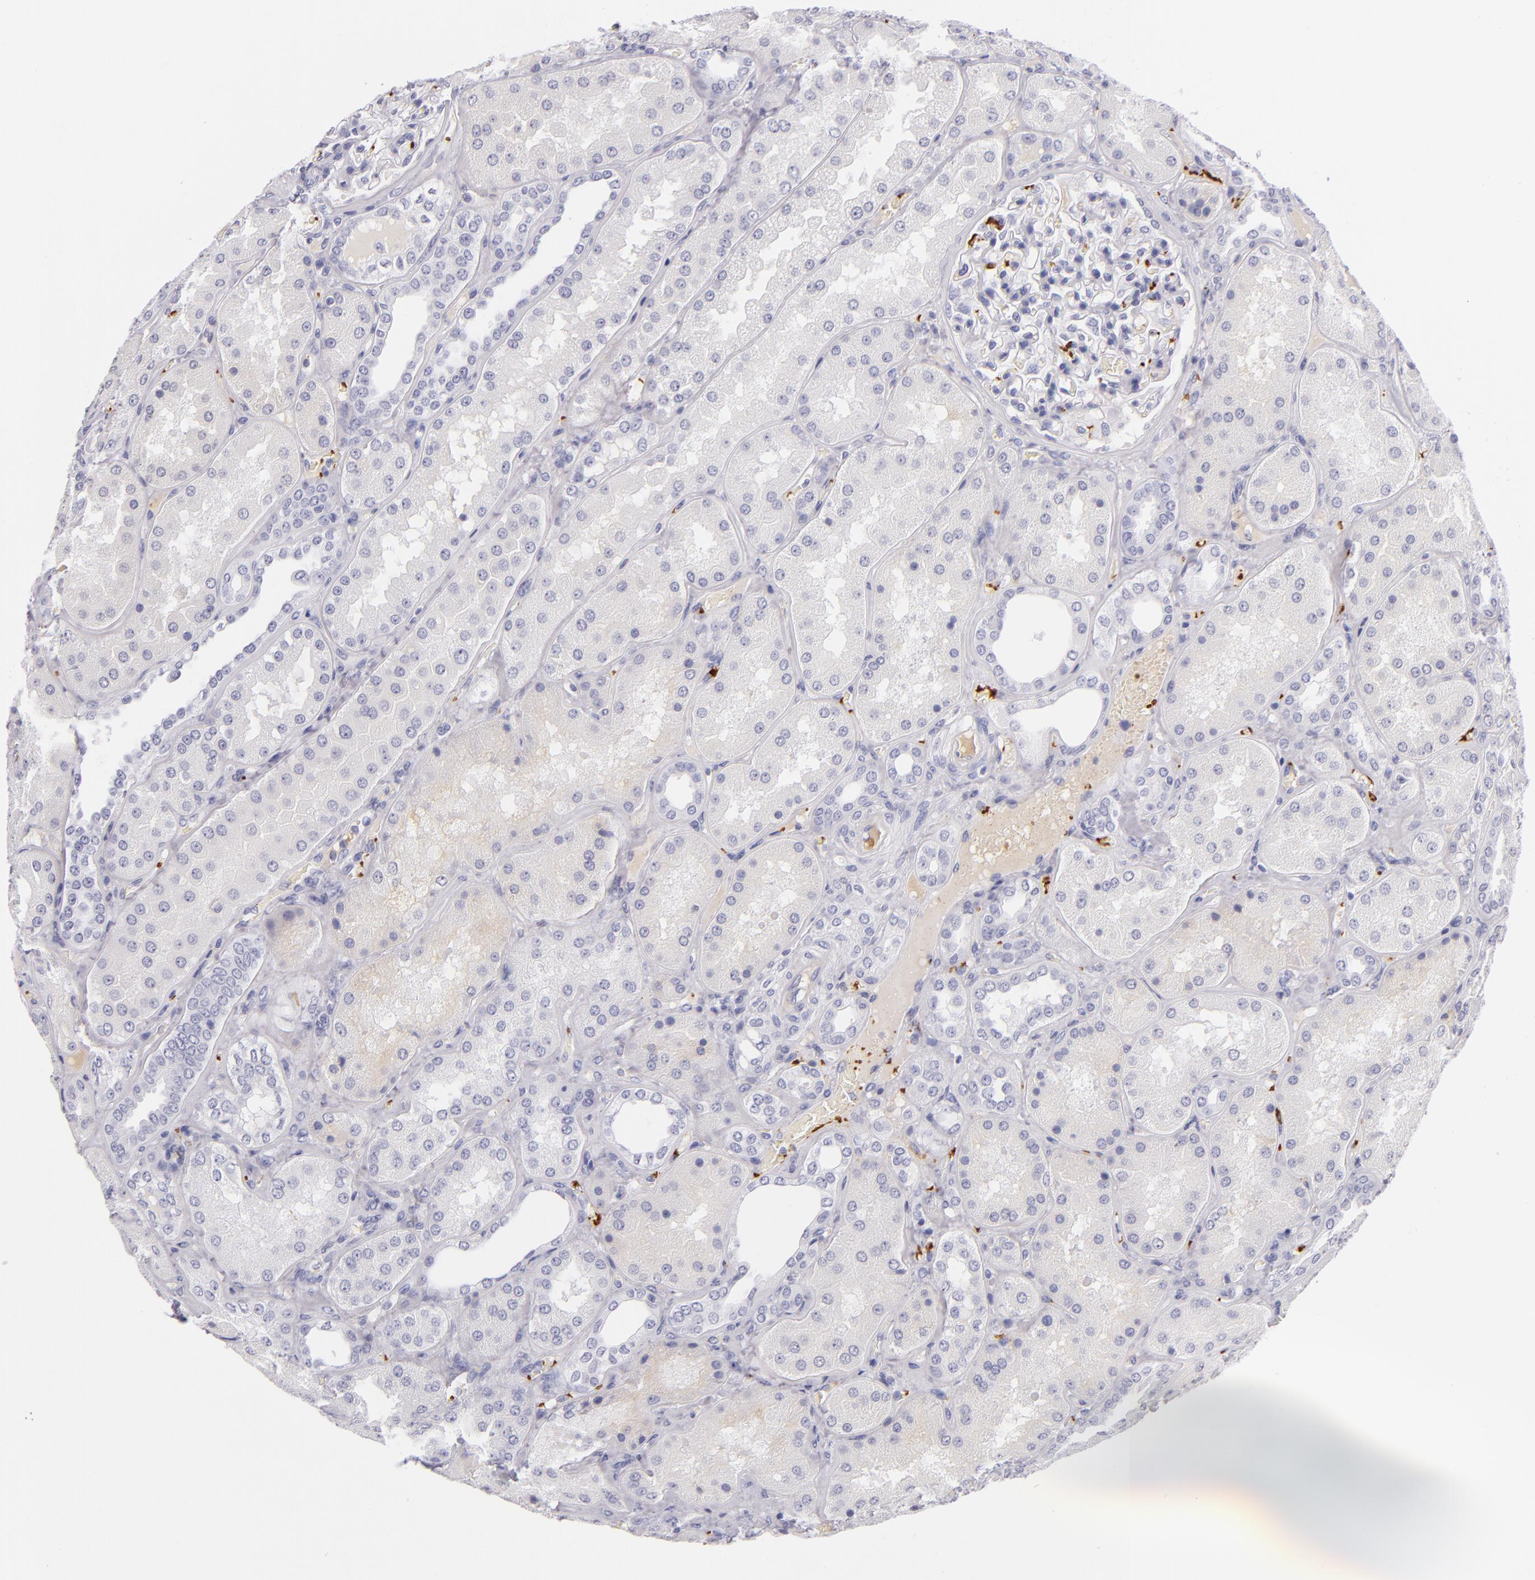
{"staining": {"intensity": "negative", "quantity": "none", "location": "none"}, "tissue": "kidney", "cell_type": "Cells in glomeruli", "image_type": "normal", "snomed": [{"axis": "morphology", "description": "Normal tissue, NOS"}, {"axis": "topography", "description": "Kidney"}], "caption": "DAB immunohistochemical staining of benign human kidney demonstrates no significant positivity in cells in glomeruli. (Brightfield microscopy of DAB (3,3'-diaminobenzidine) immunohistochemistry at high magnification).", "gene": "GP1BA", "patient": {"sex": "female", "age": 56}}